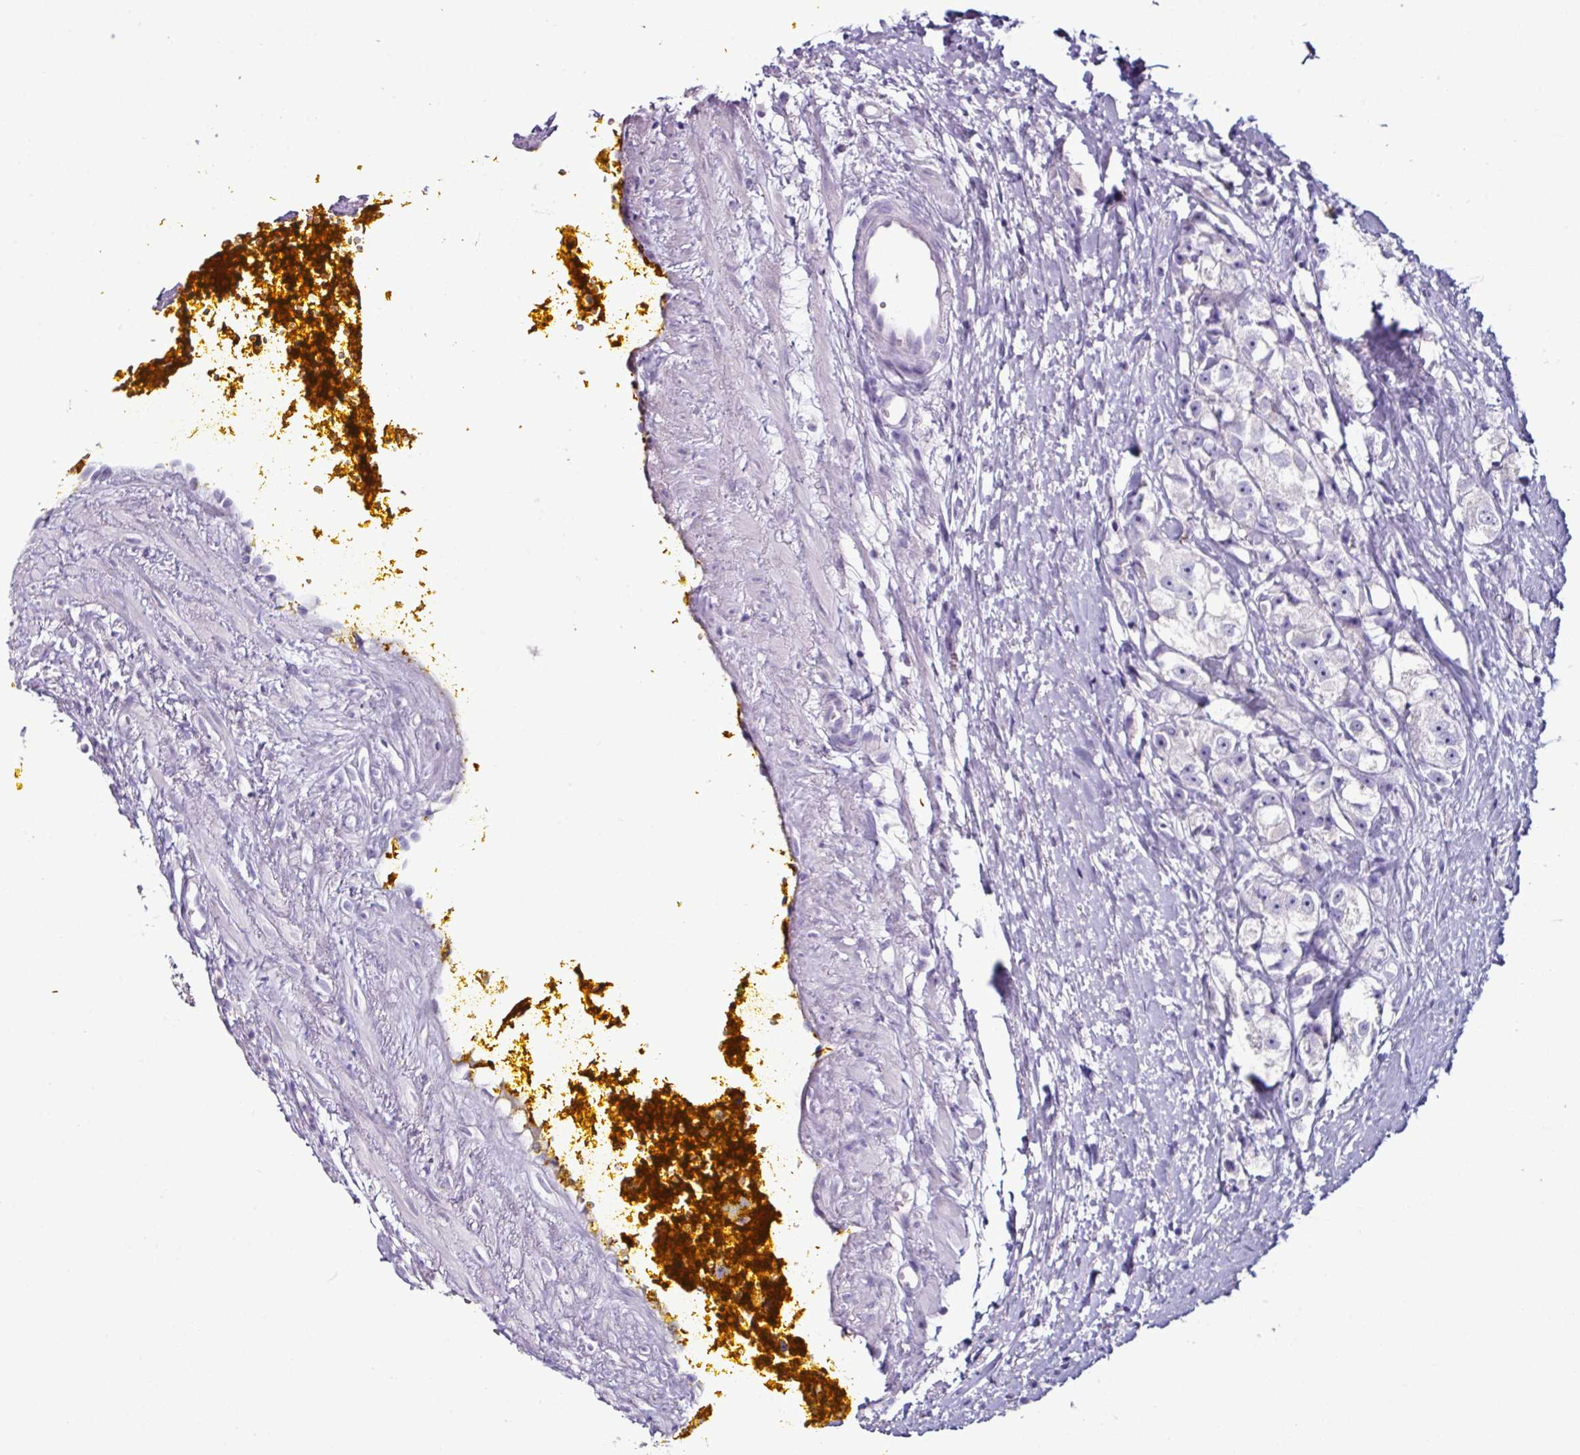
{"staining": {"intensity": "negative", "quantity": "none", "location": "none"}, "tissue": "prostate cancer", "cell_type": "Tumor cells", "image_type": "cancer", "snomed": [{"axis": "morphology", "description": "Adenocarcinoma, High grade"}, {"axis": "topography", "description": "Prostate"}], "caption": "Immunohistochemical staining of human adenocarcinoma (high-grade) (prostate) reveals no significant expression in tumor cells.", "gene": "GLP2R", "patient": {"sex": "male", "age": 74}}